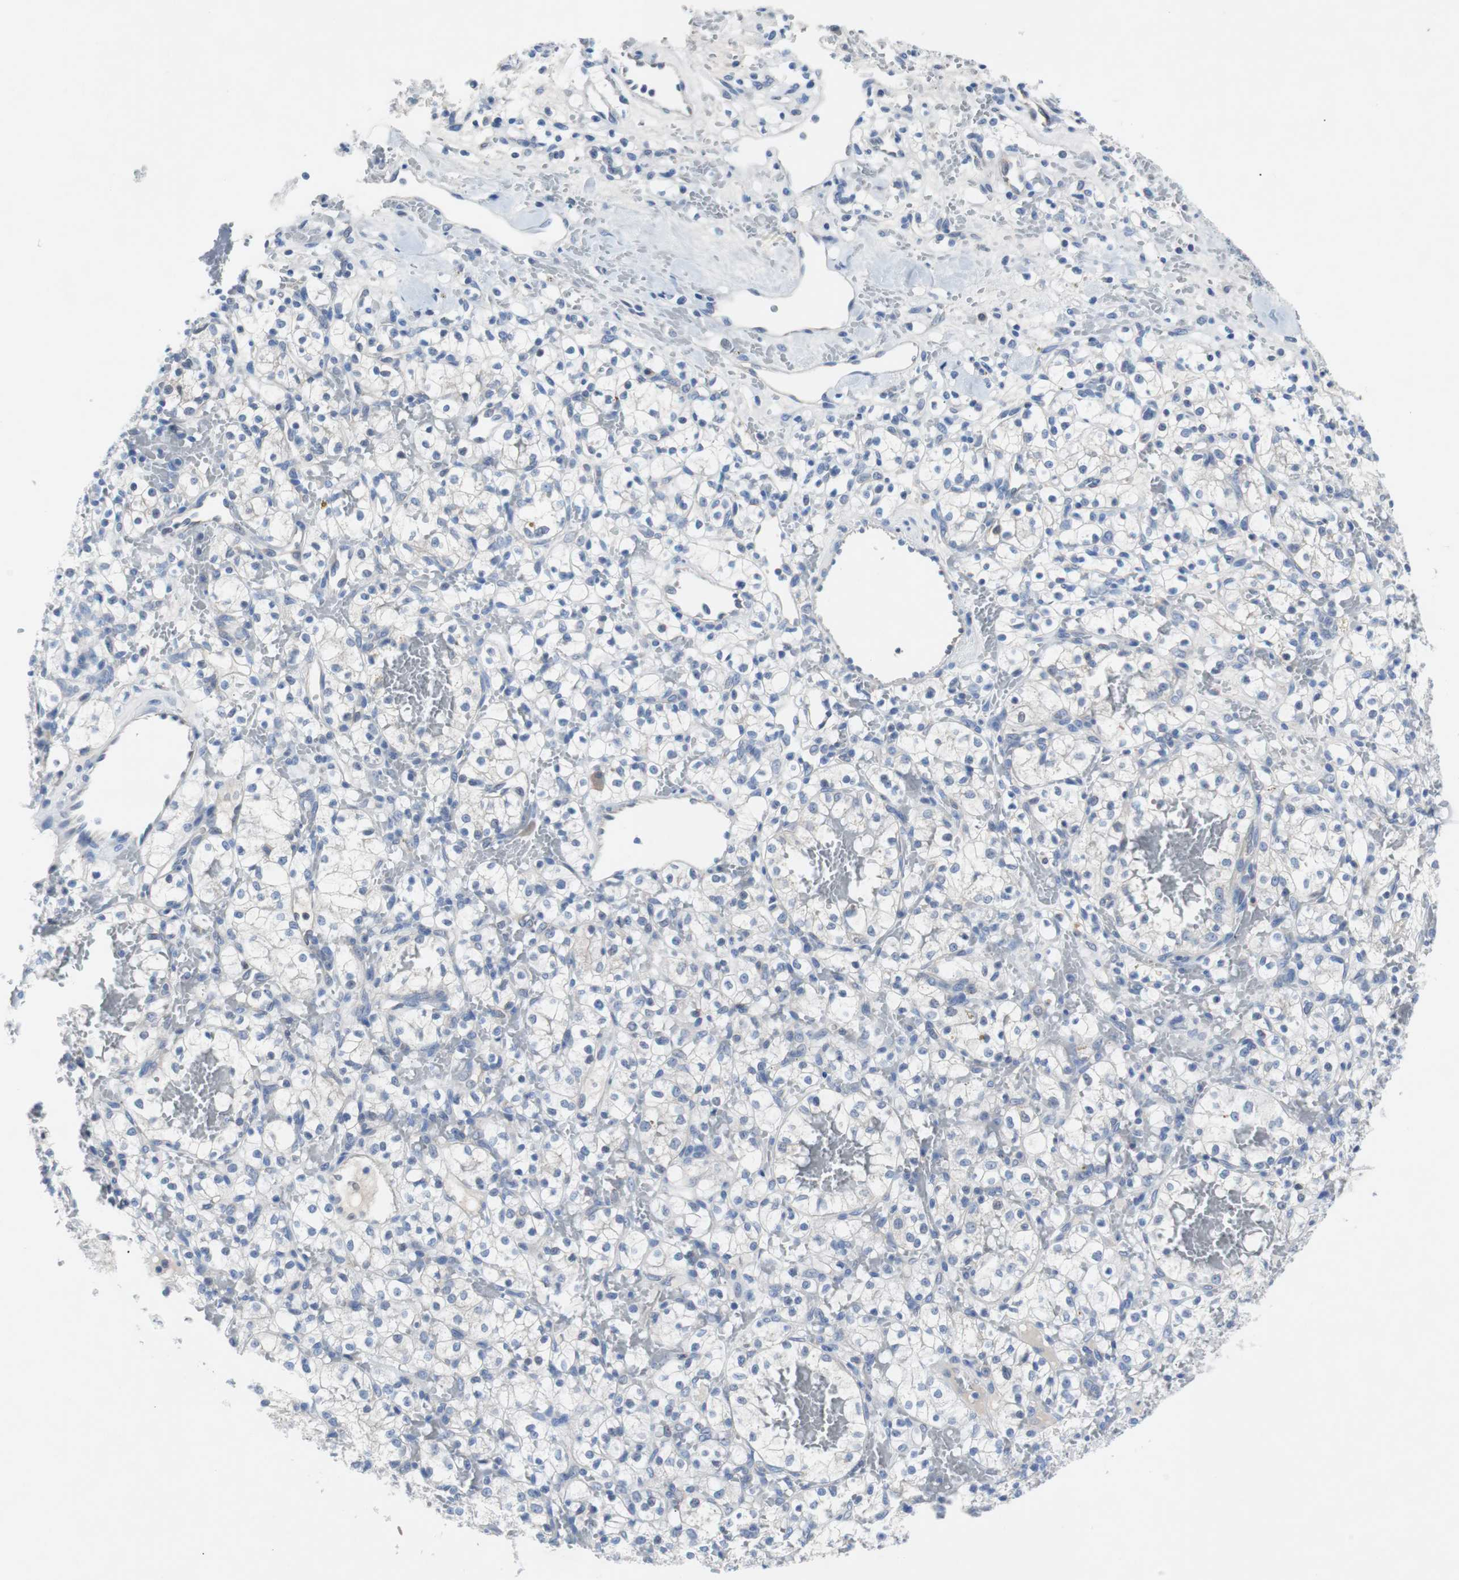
{"staining": {"intensity": "negative", "quantity": "none", "location": "none"}, "tissue": "renal cancer", "cell_type": "Tumor cells", "image_type": "cancer", "snomed": [{"axis": "morphology", "description": "Adenocarcinoma, NOS"}, {"axis": "topography", "description": "Kidney"}], "caption": "This is an IHC image of human adenocarcinoma (renal). There is no expression in tumor cells.", "gene": "EEF2K", "patient": {"sex": "female", "age": 60}}